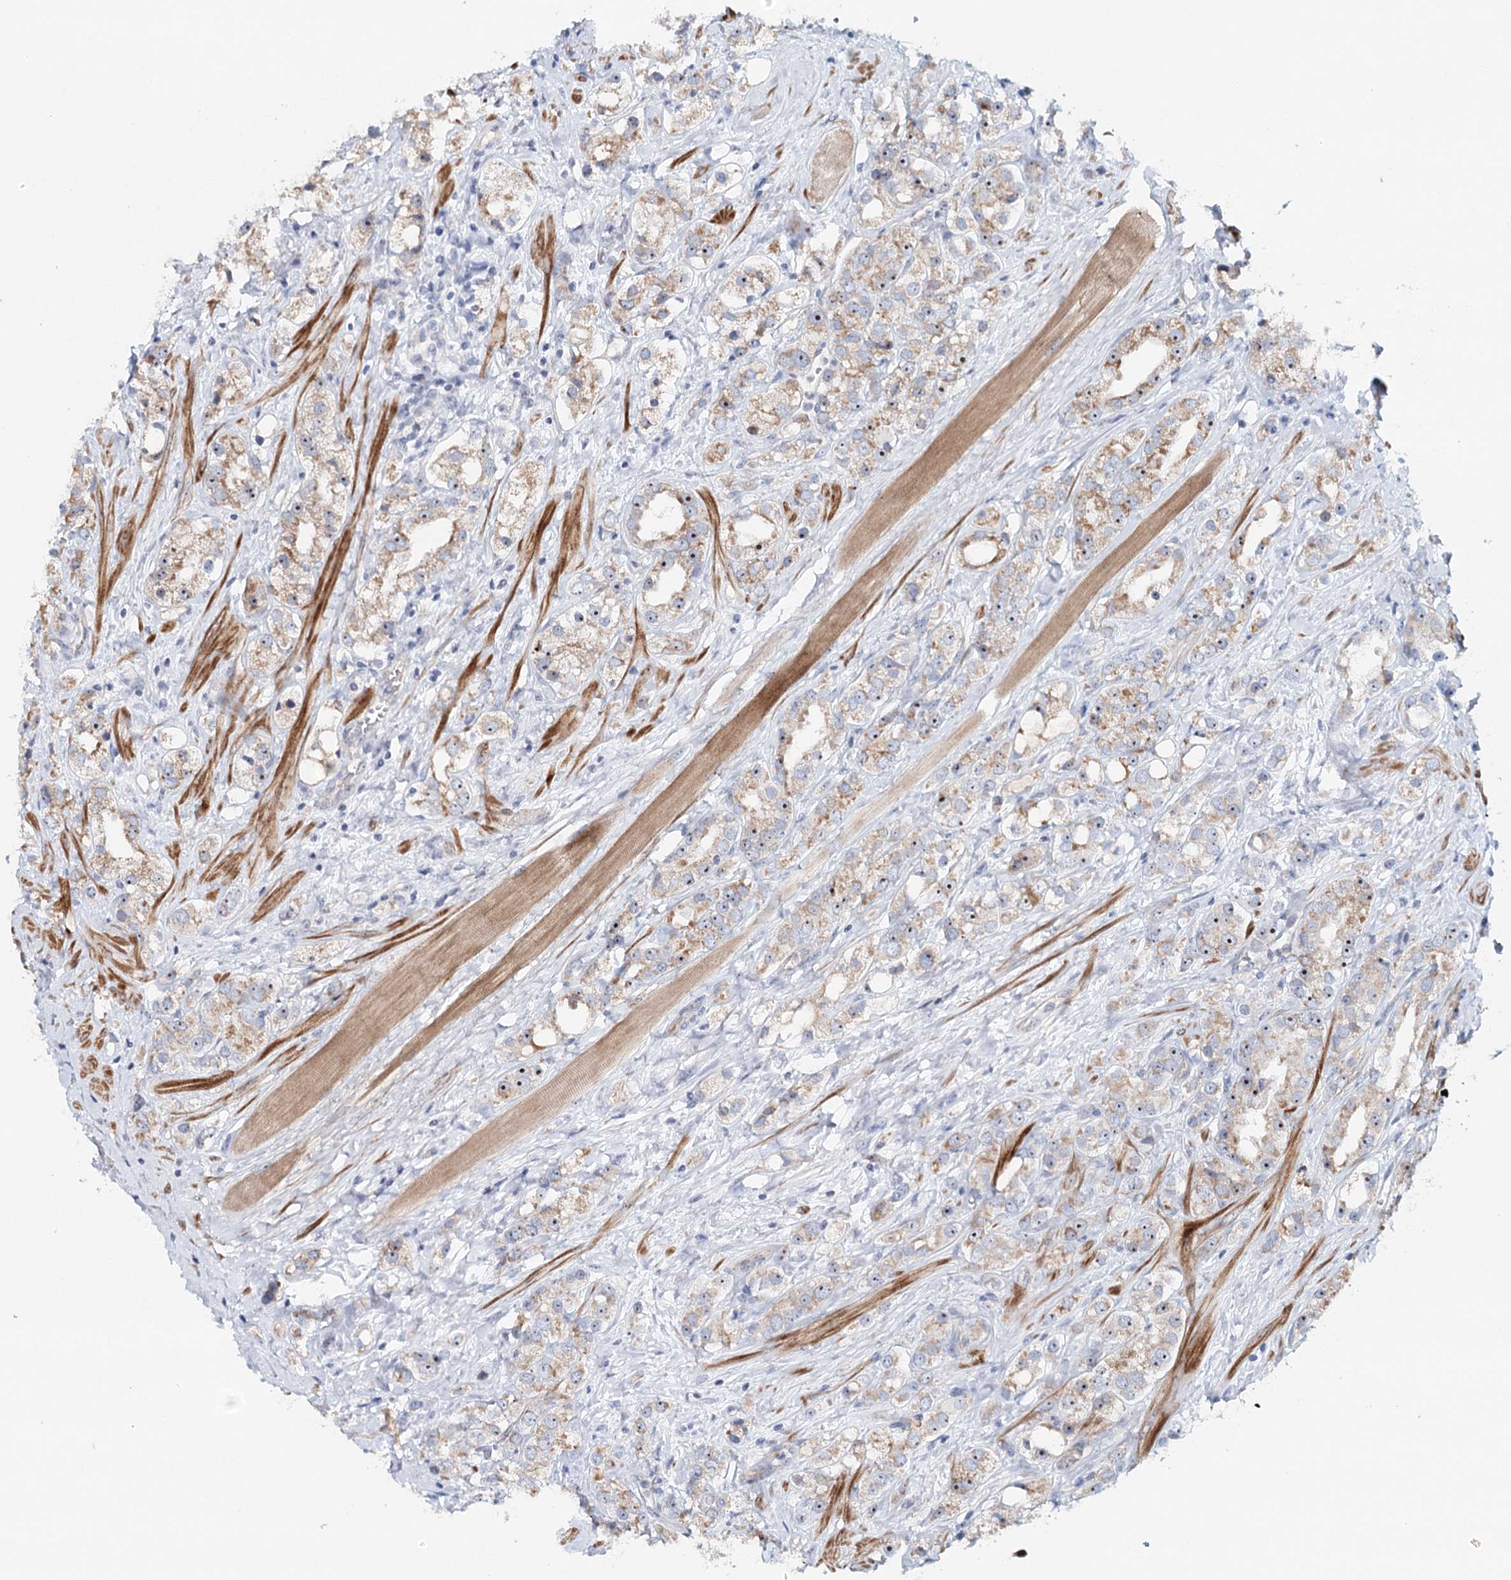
{"staining": {"intensity": "weak", "quantity": "25%-75%", "location": "cytoplasmic/membranous,nuclear"}, "tissue": "prostate cancer", "cell_type": "Tumor cells", "image_type": "cancer", "snomed": [{"axis": "morphology", "description": "Adenocarcinoma, NOS"}, {"axis": "topography", "description": "Prostate"}], "caption": "Protein staining by IHC shows weak cytoplasmic/membranous and nuclear positivity in about 25%-75% of tumor cells in prostate cancer. Nuclei are stained in blue.", "gene": "RBM43", "patient": {"sex": "male", "age": 79}}